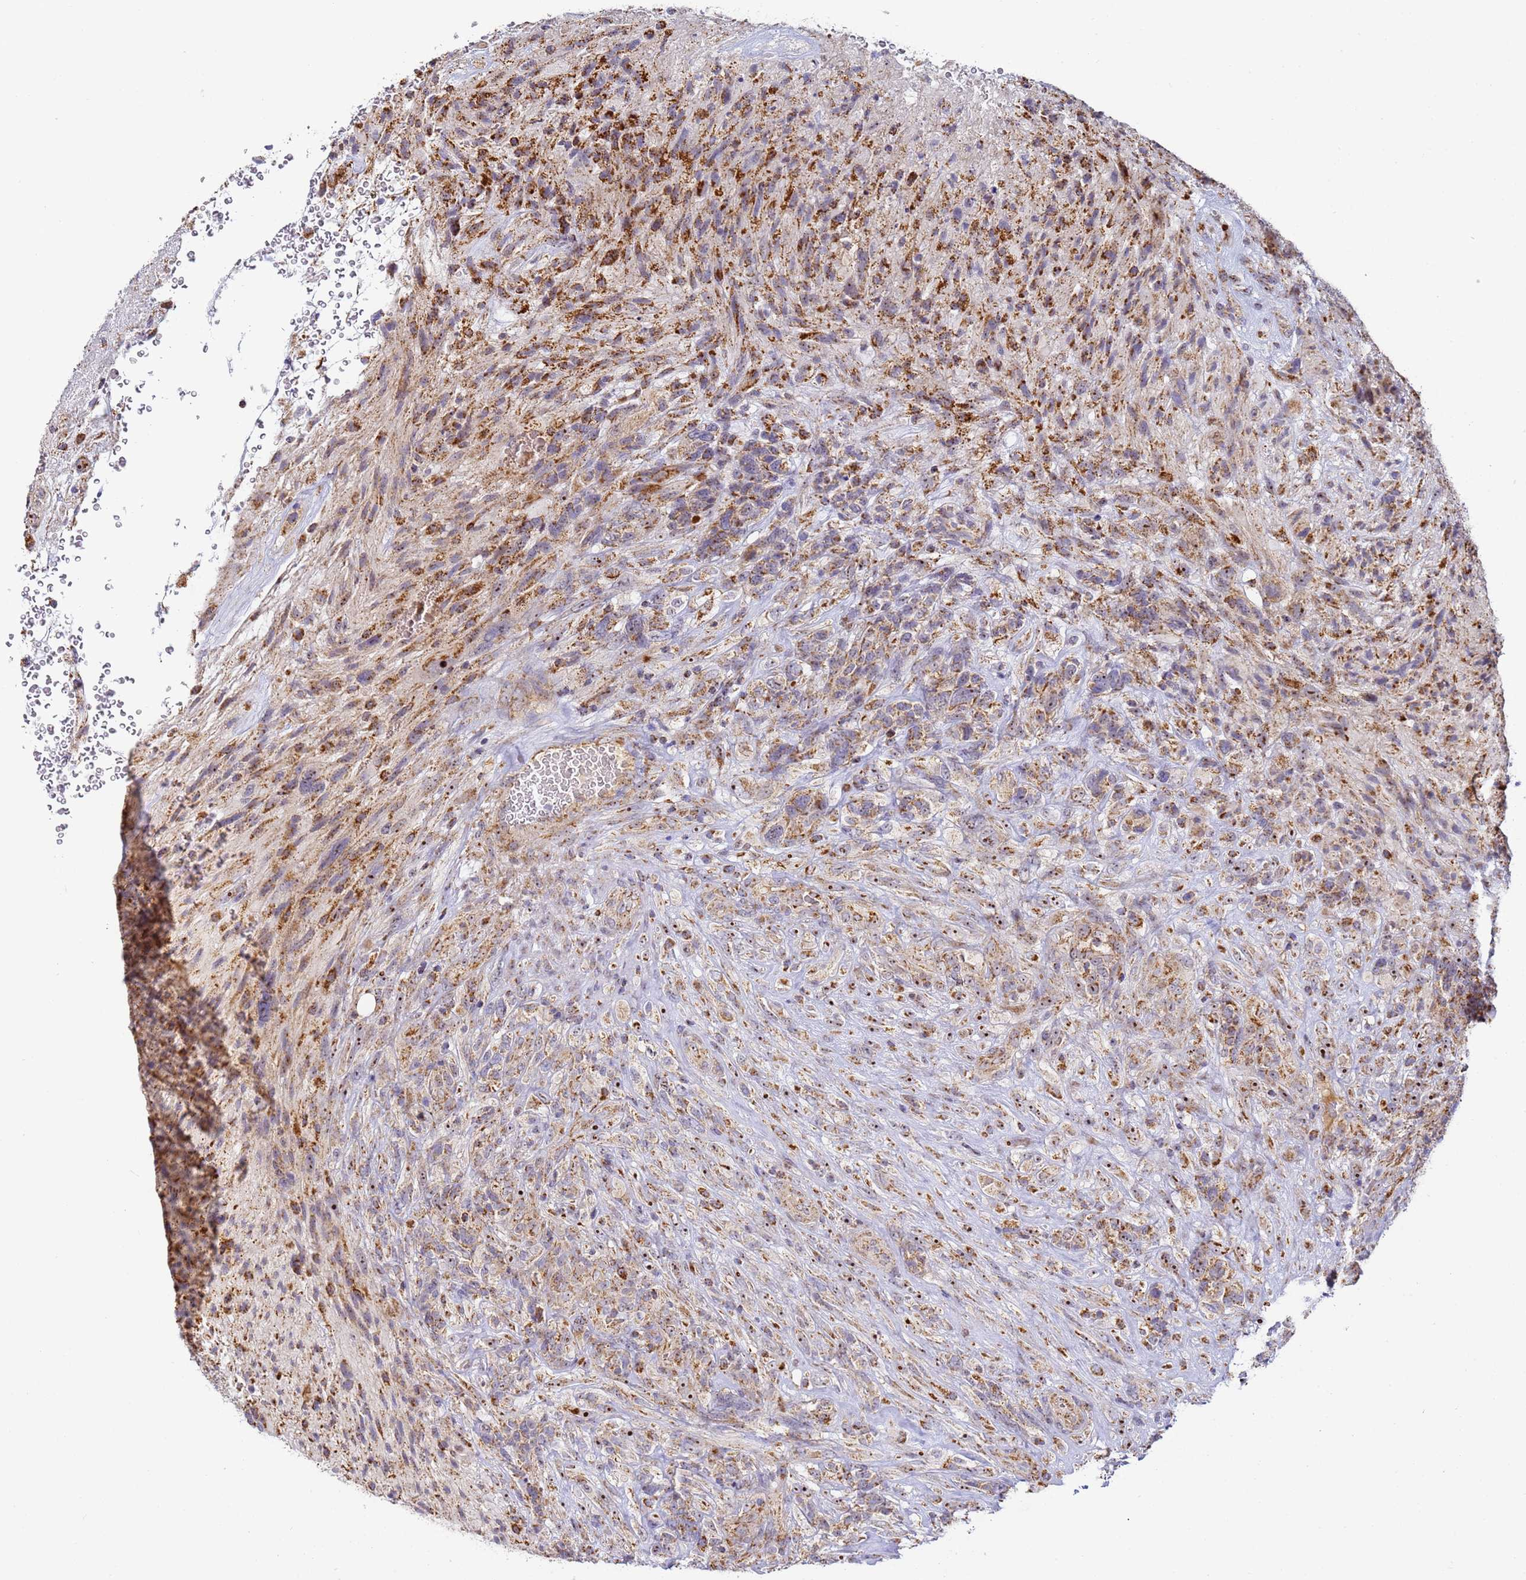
{"staining": {"intensity": "moderate", "quantity": ">75%", "location": "cytoplasmic/membranous"}, "tissue": "glioma", "cell_type": "Tumor cells", "image_type": "cancer", "snomed": [{"axis": "morphology", "description": "Glioma, malignant, High grade"}, {"axis": "topography", "description": "Brain"}], "caption": "Human malignant glioma (high-grade) stained with a protein marker demonstrates moderate staining in tumor cells.", "gene": "FRG2C", "patient": {"sex": "male", "age": 61}}